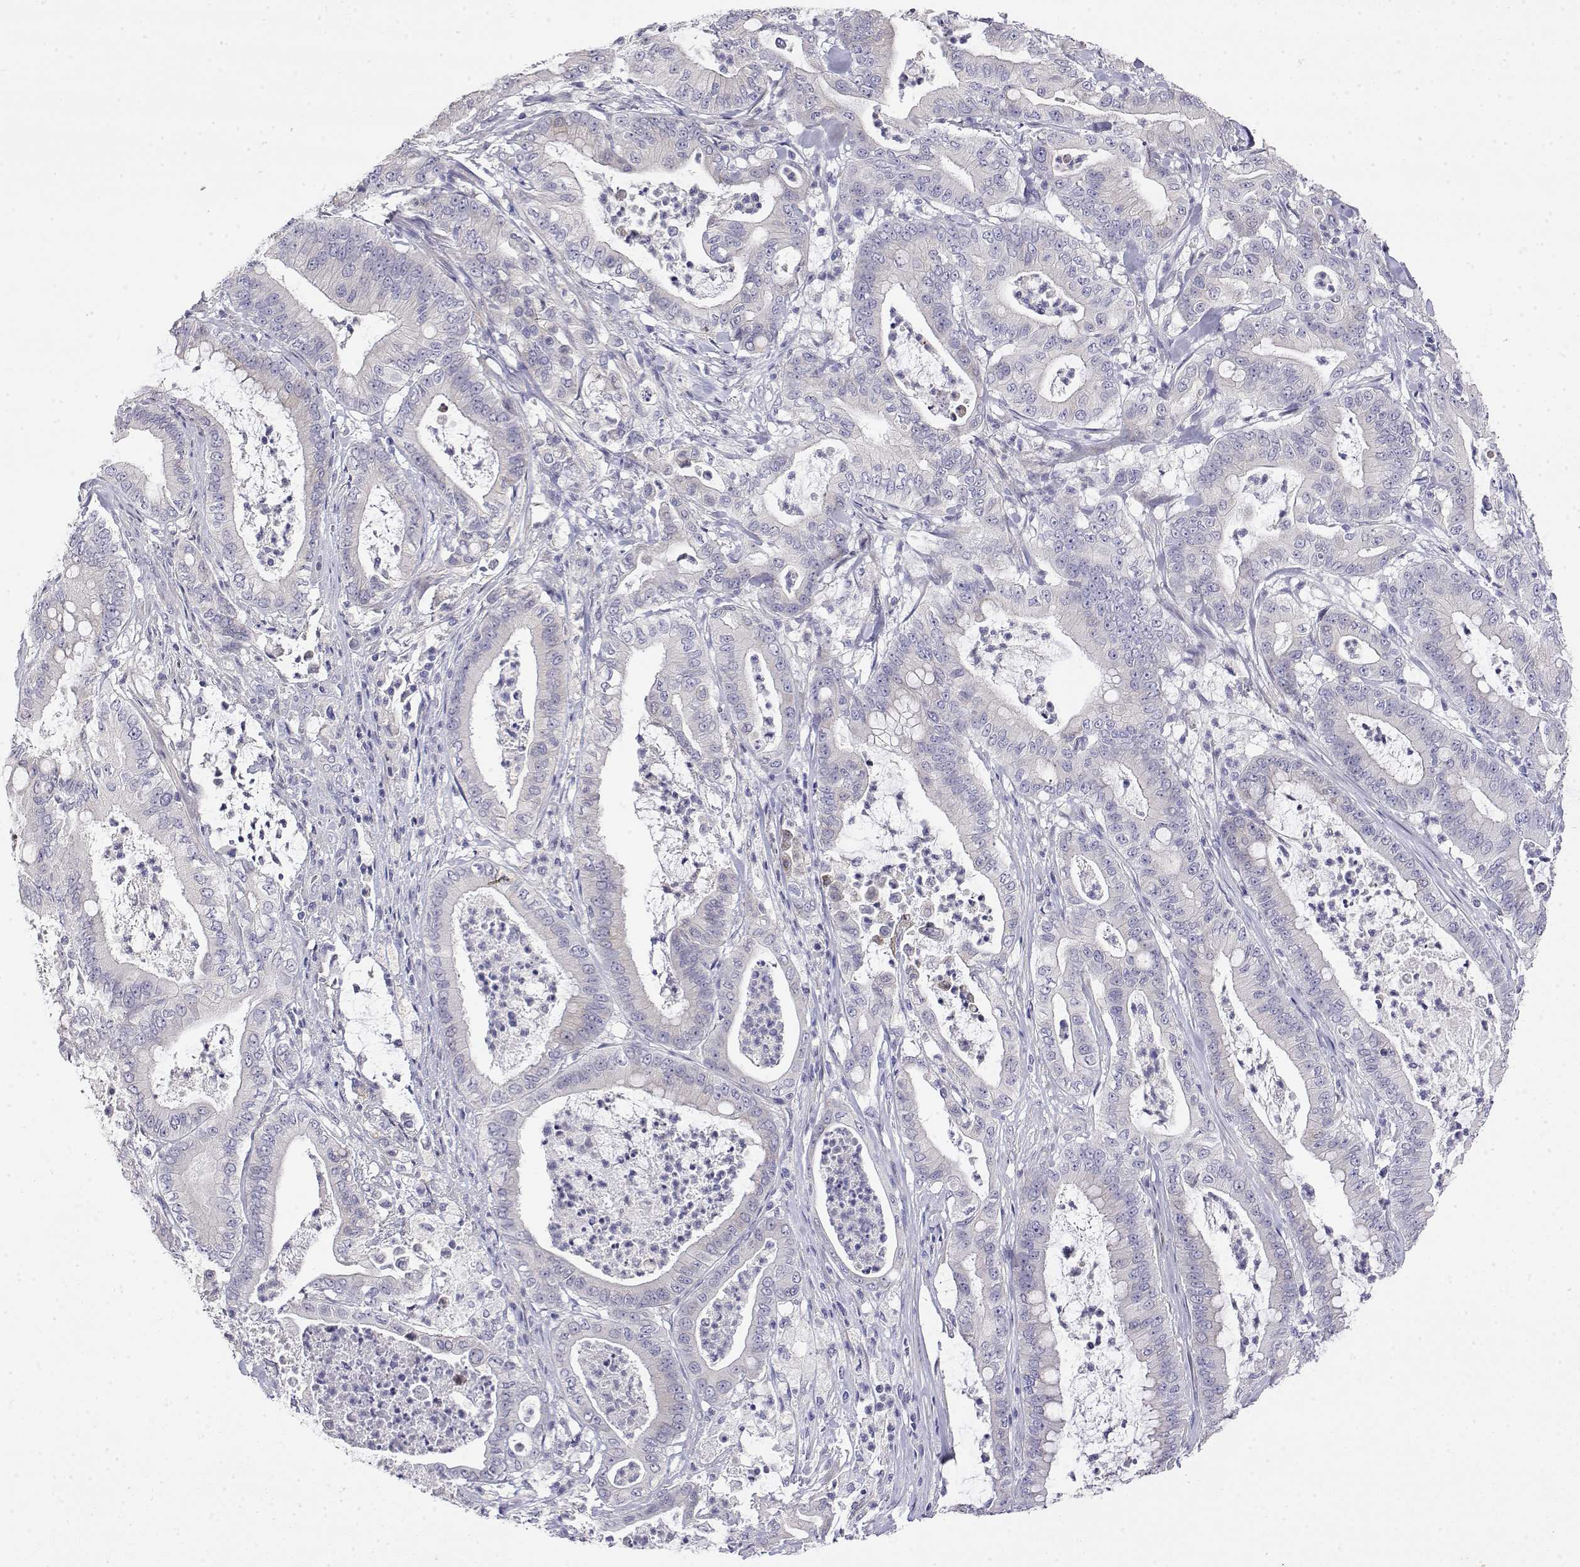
{"staining": {"intensity": "negative", "quantity": "none", "location": "none"}, "tissue": "pancreatic cancer", "cell_type": "Tumor cells", "image_type": "cancer", "snomed": [{"axis": "morphology", "description": "Adenocarcinoma, NOS"}, {"axis": "topography", "description": "Pancreas"}], "caption": "The immunohistochemistry (IHC) photomicrograph has no significant expression in tumor cells of pancreatic cancer (adenocarcinoma) tissue.", "gene": "LY6D", "patient": {"sex": "male", "age": 71}}